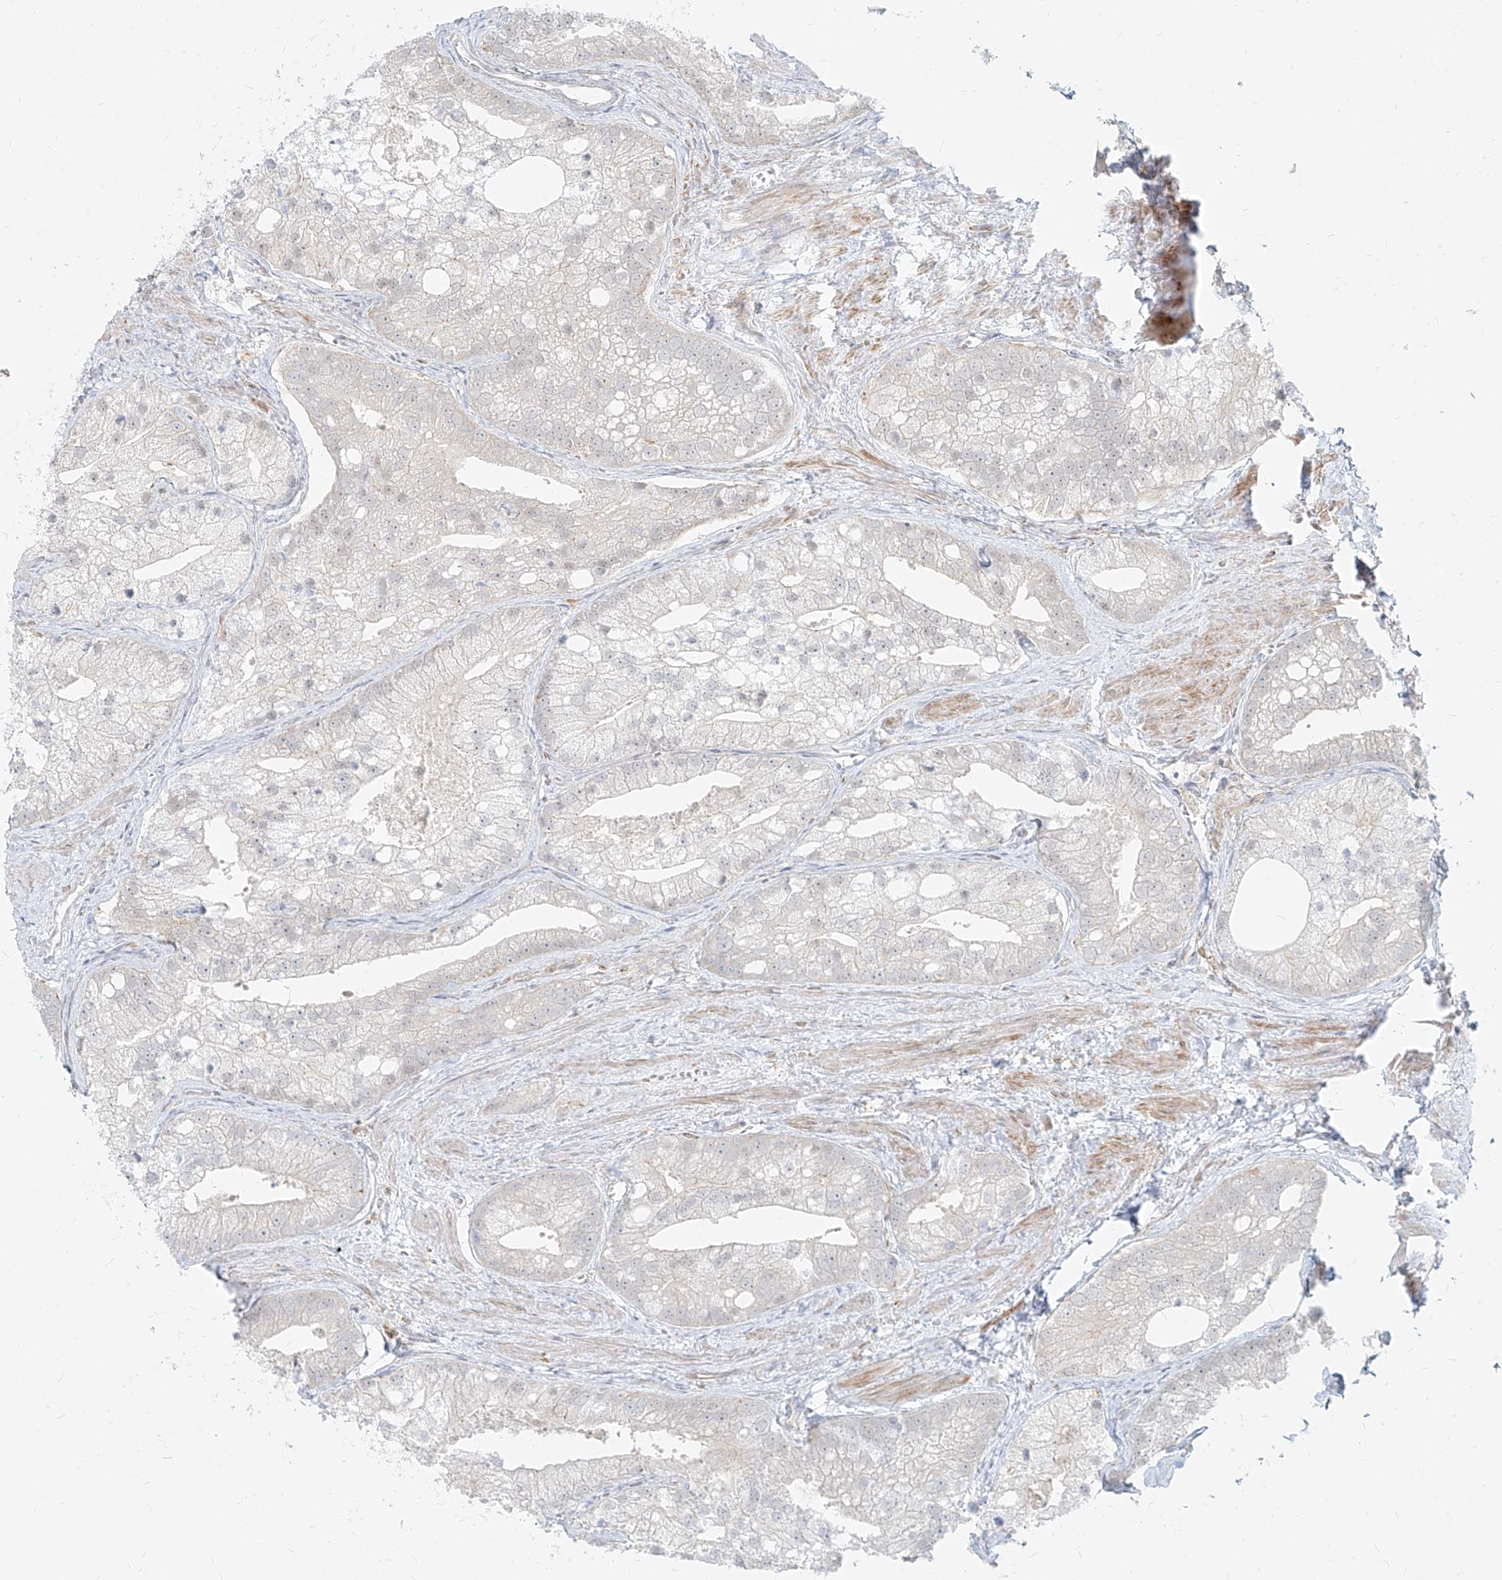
{"staining": {"intensity": "negative", "quantity": "none", "location": "none"}, "tissue": "prostate cancer", "cell_type": "Tumor cells", "image_type": "cancer", "snomed": [{"axis": "morphology", "description": "Adenocarcinoma, Low grade"}, {"axis": "topography", "description": "Prostate"}], "caption": "Human low-grade adenocarcinoma (prostate) stained for a protein using immunohistochemistry exhibits no positivity in tumor cells.", "gene": "SLC2A12", "patient": {"sex": "male", "age": 69}}